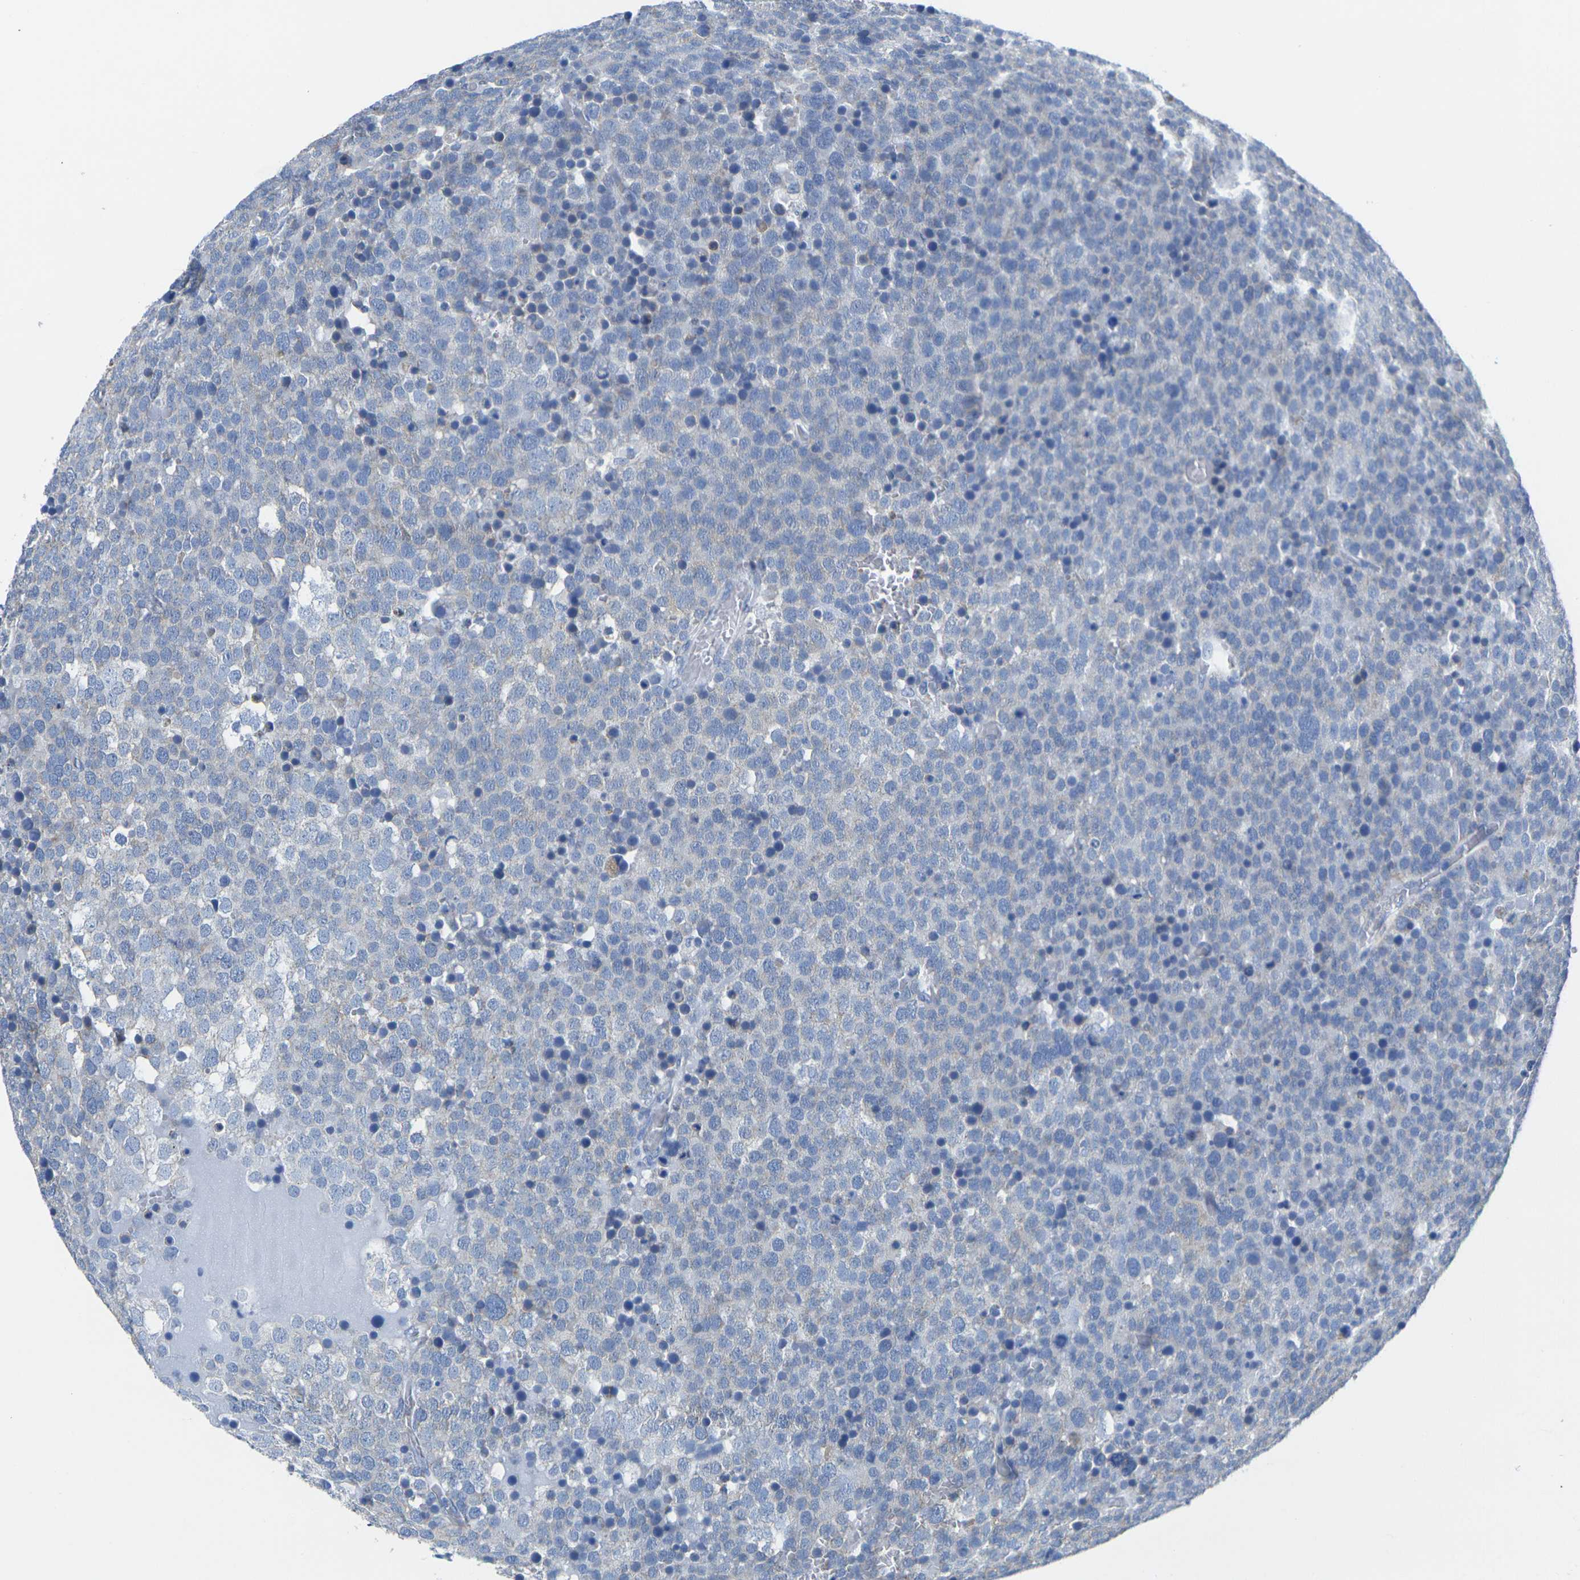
{"staining": {"intensity": "negative", "quantity": "none", "location": "none"}, "tissue": "testis cancer", "cell_type": "Tumor cells", "image_type": "cancer", "snomed": [{"axis": "morphology", "description": "Seminoma, NOS"}, {"axis": "topography", "description": "Testis"}], "caption": "DAB (3,3'-diaminobenzidine) immunohistochemical staining of human testis seminoma reveals no significant staining in tumor cells. (Stains: DAB (3,3'-diaminobenzidine) immunohistochemistry (IHC) with hematoxylin counter stain, Microscopy: brightfield microscopy at high magnification).", "gene": "TMEM204", "patient": {"sex": "male", "age": 71}}